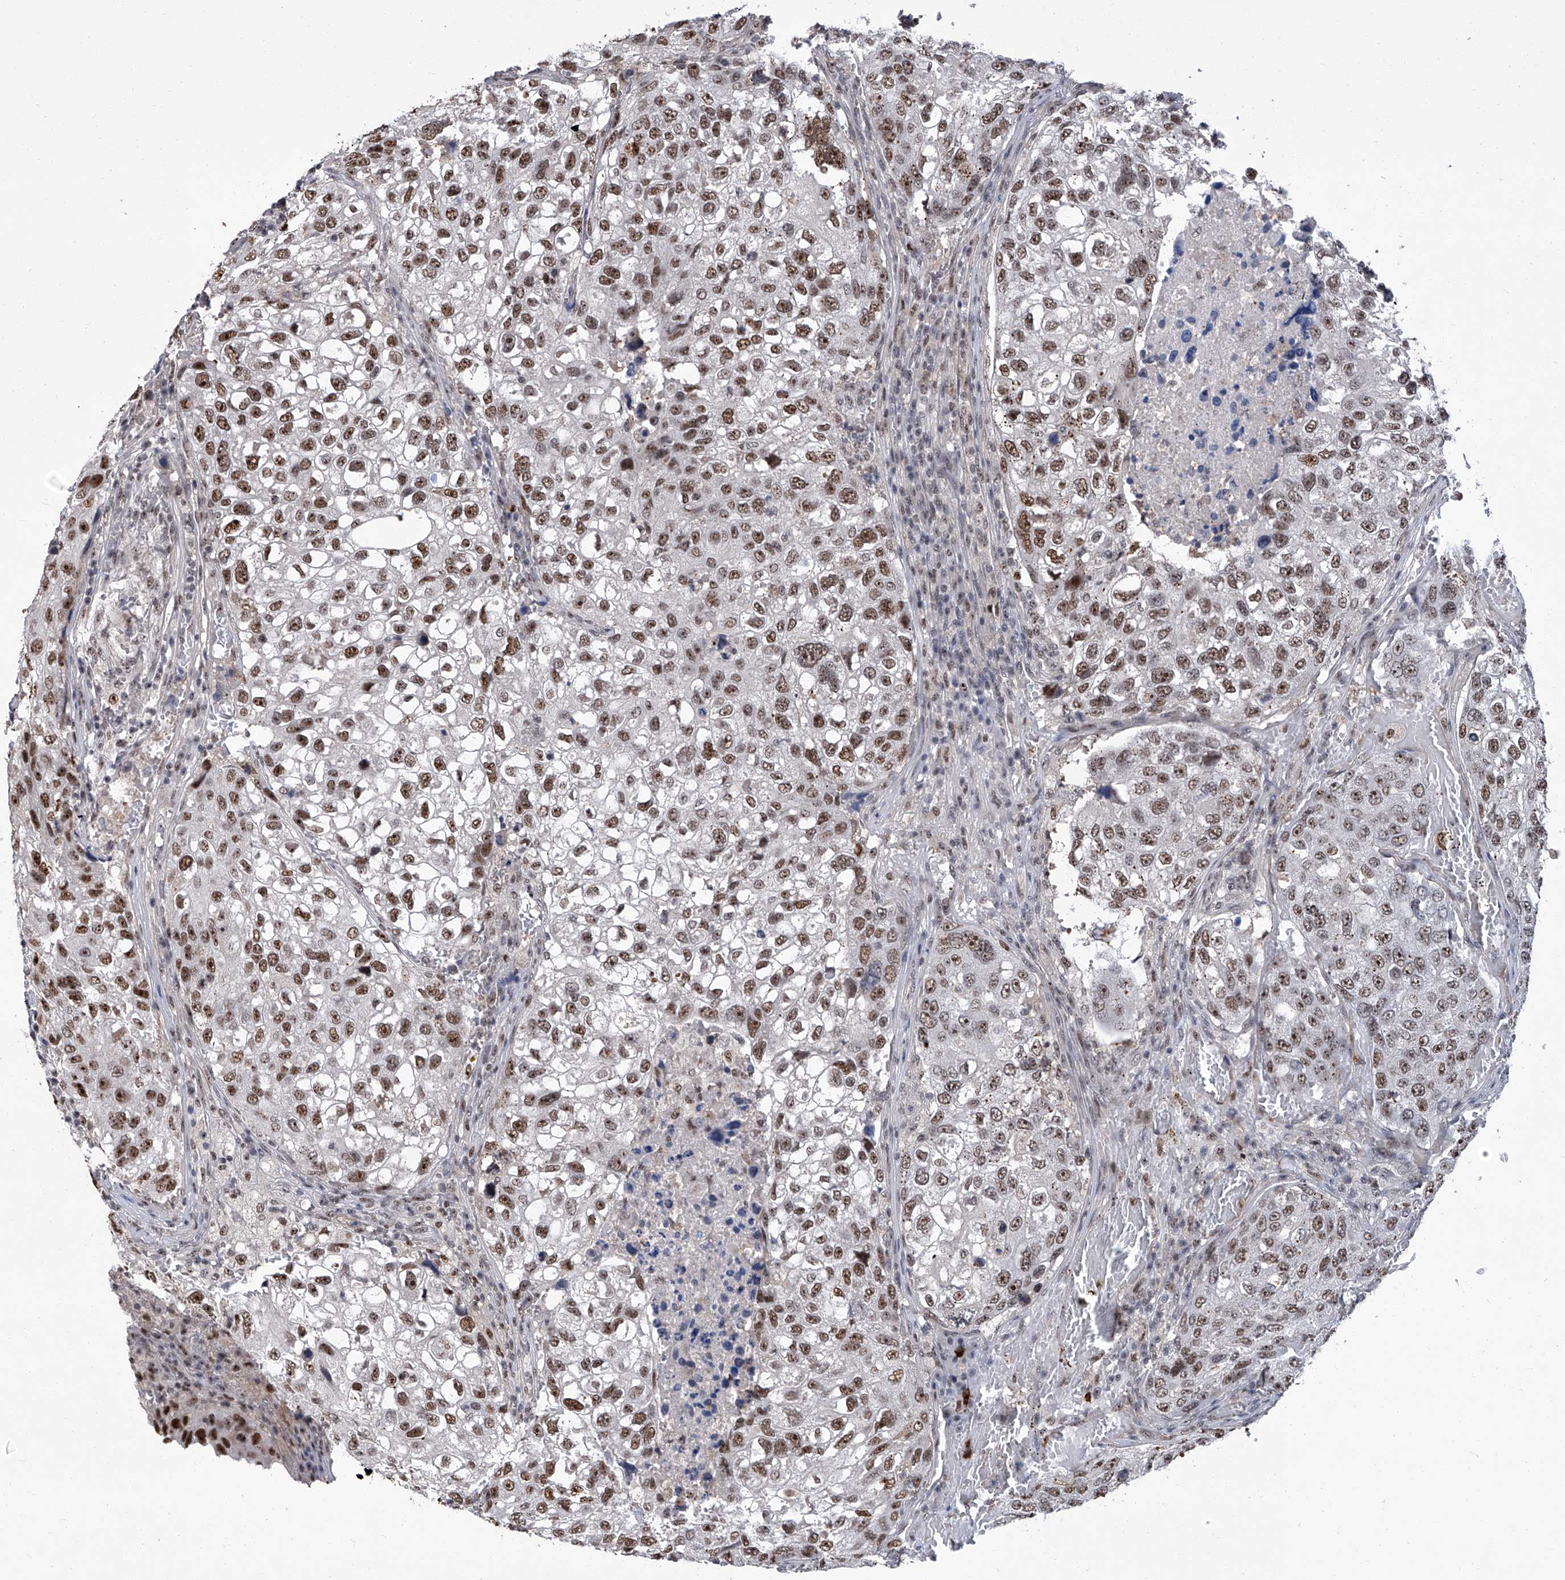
{"staining": {"intensity": "moderate", "quantity": ">75%", "location": "nuclear"}, "tissue": "urothelial cancer", "cell_type": "Tumor cells", "image_type": "cancer", "snomed": [{"axis": "morphology", "description": "Urothelial carcinoma, High grade"}, {"axis": "topography", "description": "Lymph node"}, {"axis": "topography", "description": "Urinary bladder"}], "caption": "High-grade urothelial carcinoma stained for a protein shows moderate nuclear positivity in tumor cells.", "gene": "CMTR1", "patient": {"sex": "male", "age": 51}}